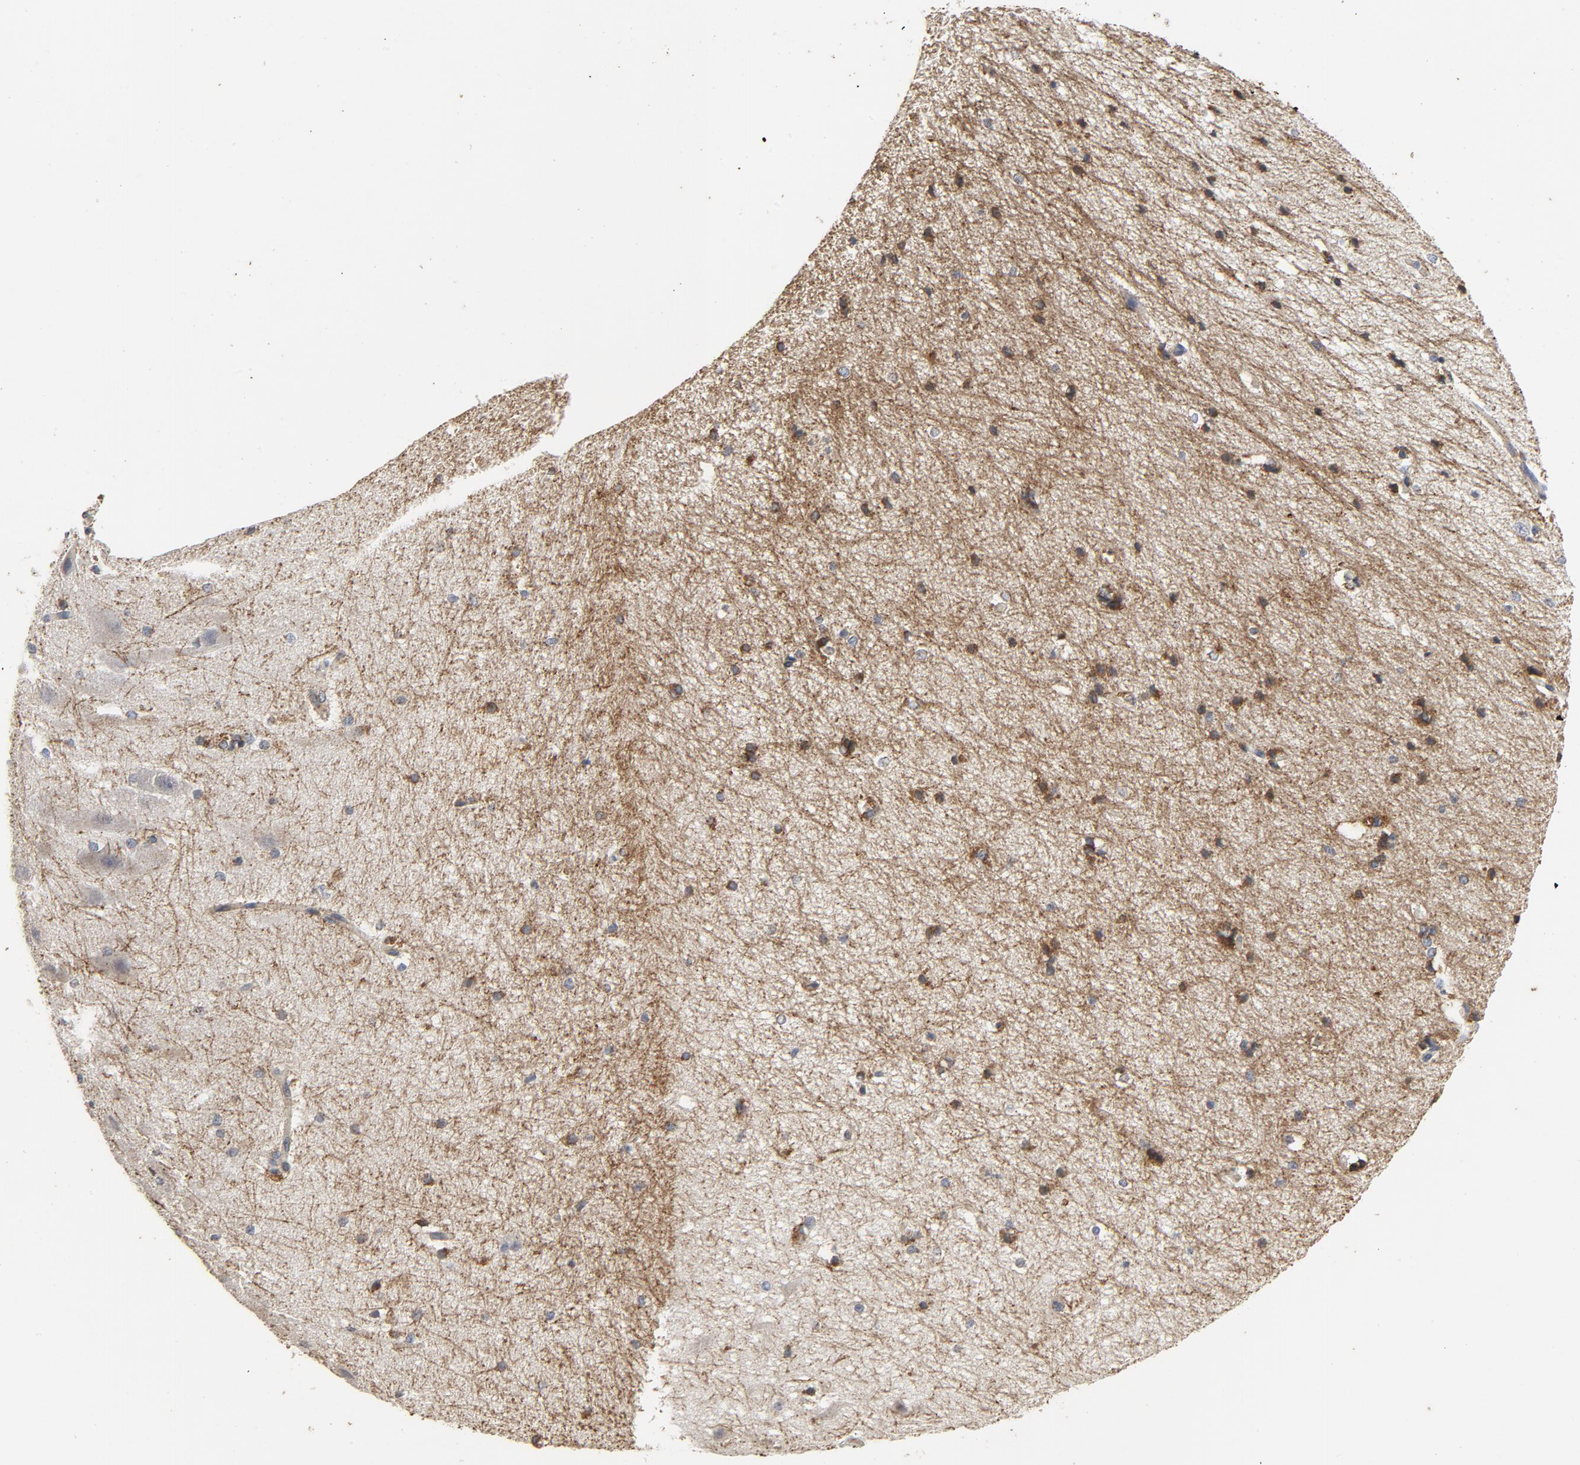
{"staining": {"intensity": "strong", "quantity": "<25%", "location": "cytoplasmic/membranous"}, "tissue": "hippocampus", "cell_type": "Glial cells", "image_type": "normal", "snomed": [{"axis": "morphology", "description": "Normal tissue, NOS"}, {"axis": "topography", "description": "Hippocampus"}], "caption": "Brown immunohistochemical staining in normal human hippocampus shows strong cytoplasmic/membranous expression in about <25% of glial cells.", "gene": "C14orf119", "patient": {"sex": "female", "age": 19}}